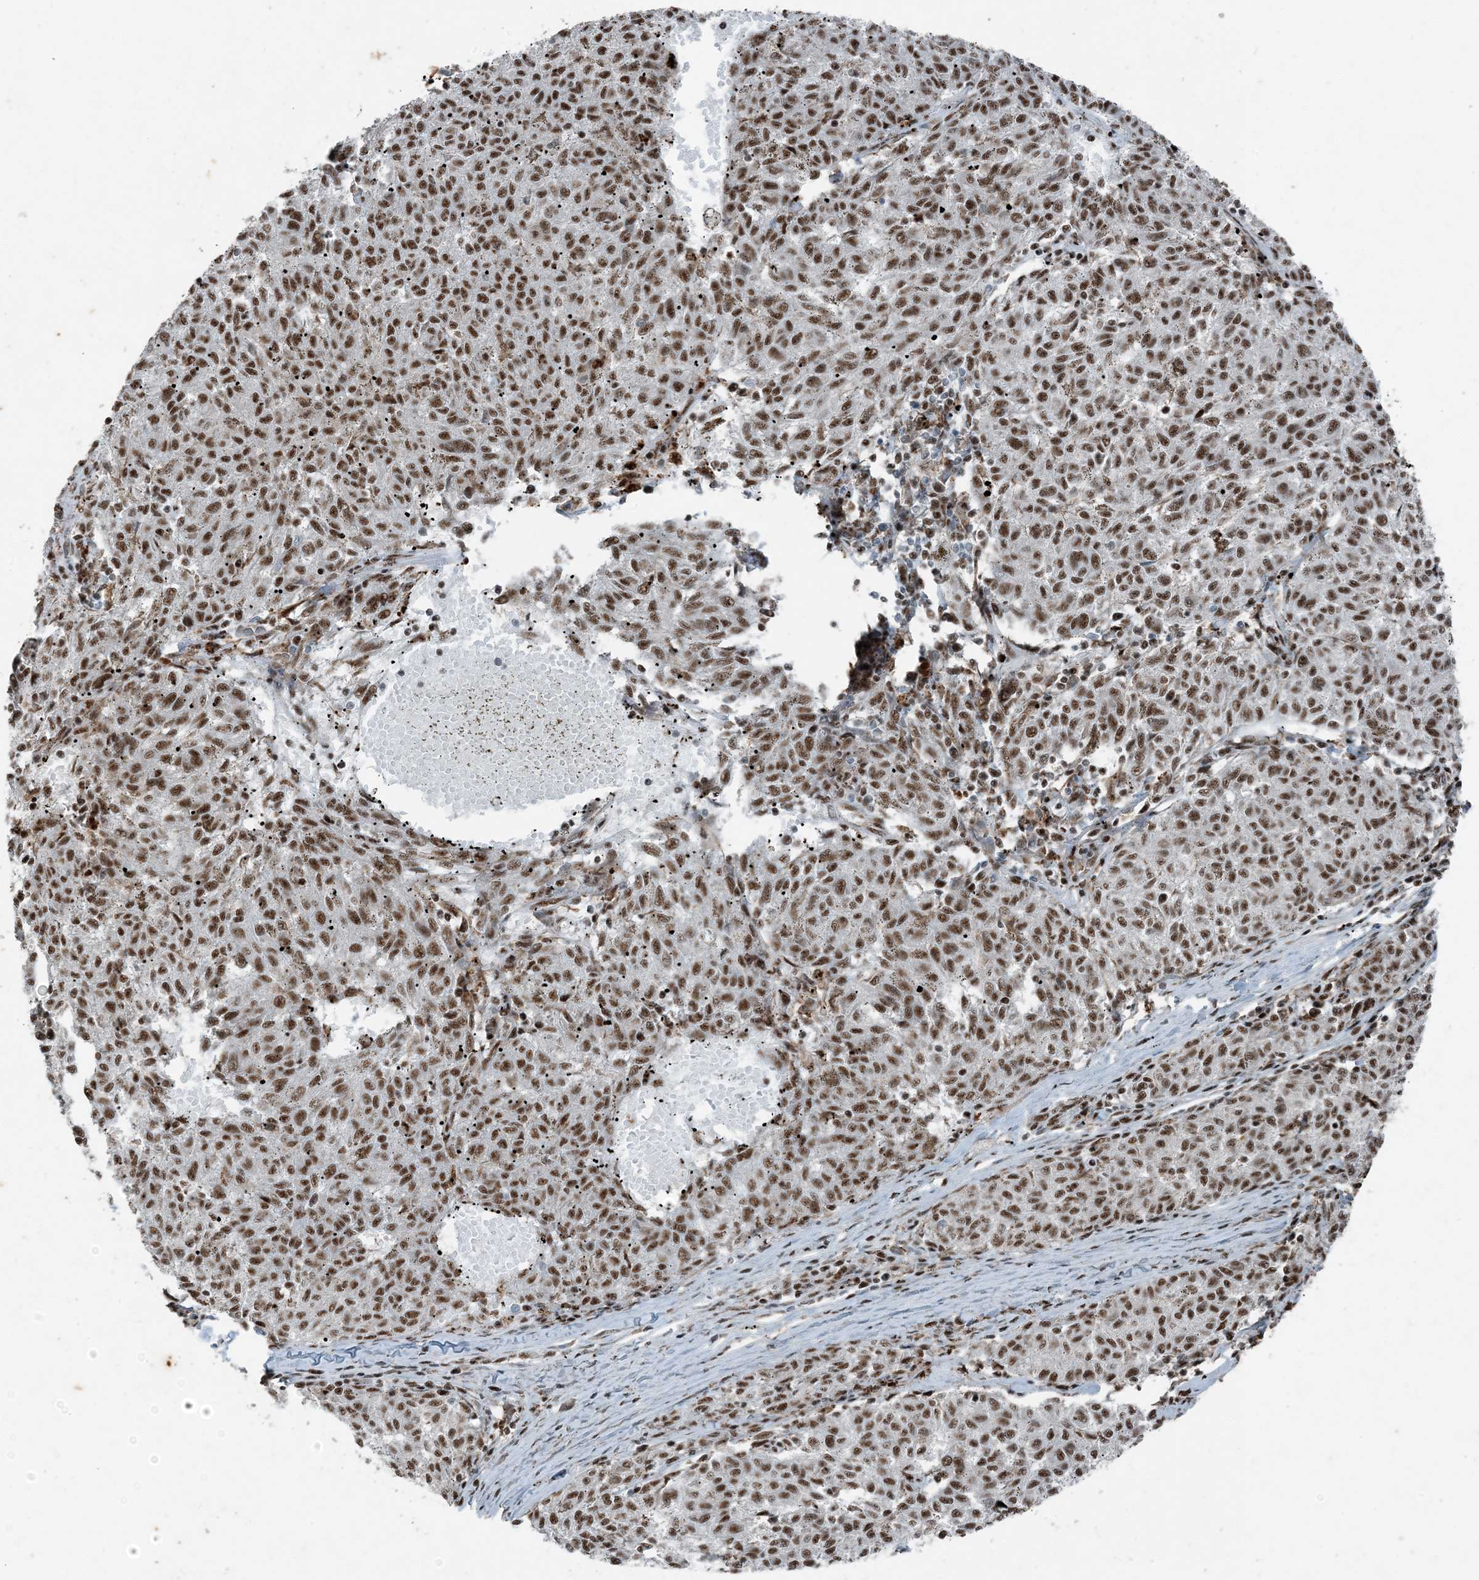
{"staining": {"intensity": "moderate", "quantity": ">75%", "location": "nuclear"}, "tissue": "melanoma", "cell_type": "Tumor cells", "image_type": "cancer", "snomed": [{"axis": "morphology", "description": "Malignant melanoma, NOS"}, {"axis": "topography", "description": "Skin"}], "caption": "Malignant melanoma stained with a protein marker exhibits moderate staining in tumor cells.", "gene": "TADA2B", "patient": {"sex": "female", "age": 72}}